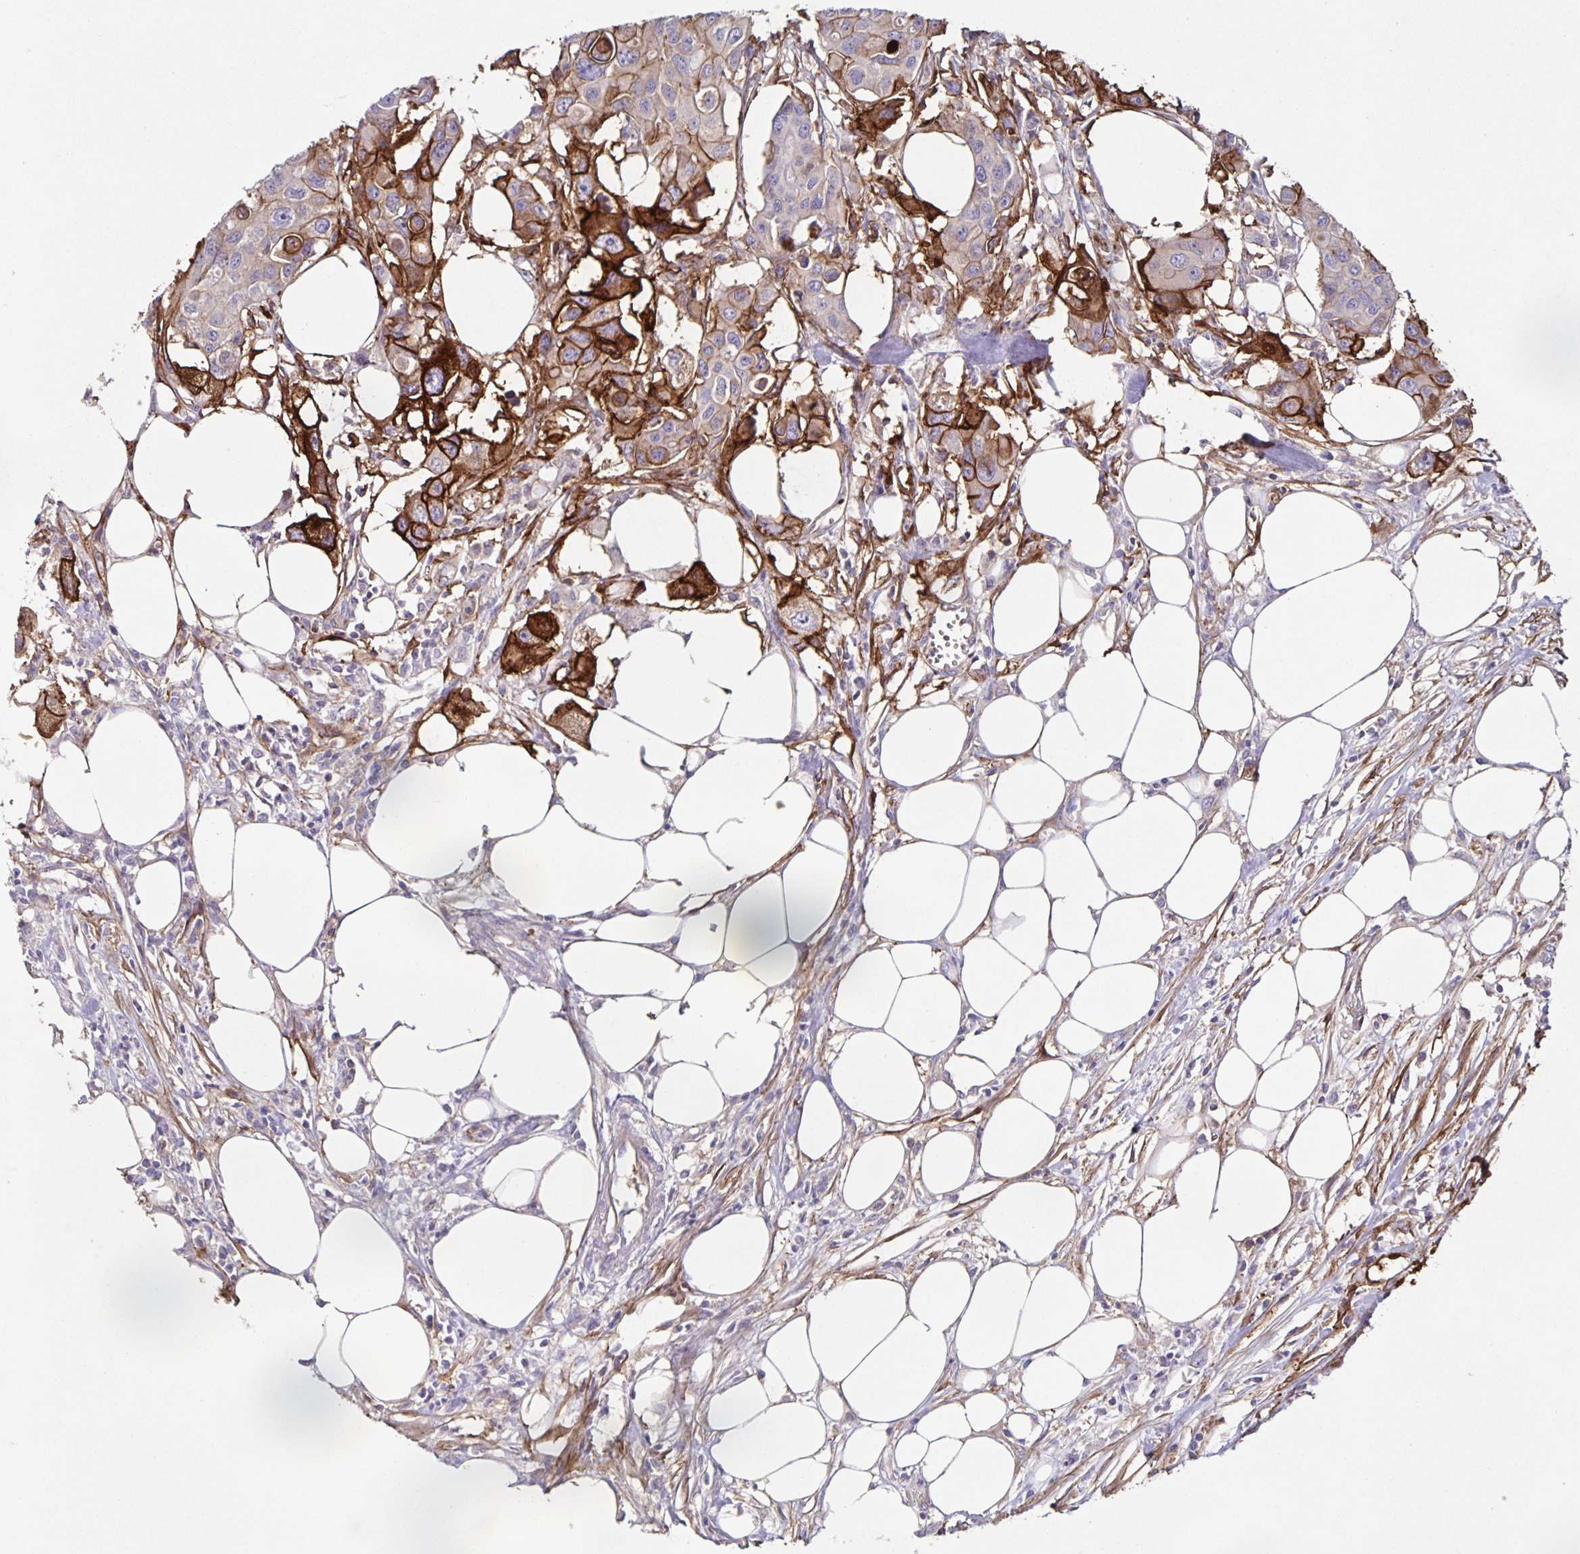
{"staining": {"intensity": "strong", "quantity": "<25%", "location": "cytoplasmic/membranous"}, "tissue": "colorectal cancer", "cell_type": "Tumor cells", "image_type": "cancer", "snomed": [{"axis": "morphology", "description": "Adenocarcinoma, NOS"}, {"axis": "topography", "description": "Colon"}], "caption": "Immunohistochemical staining of colorectal adenocarcinoma displays strong cytoplasmic/membranous protein staining in approximately <25% of tumor cells.", "gene": "ITGA2", "patient": {"sex": "male", "age": 77}}